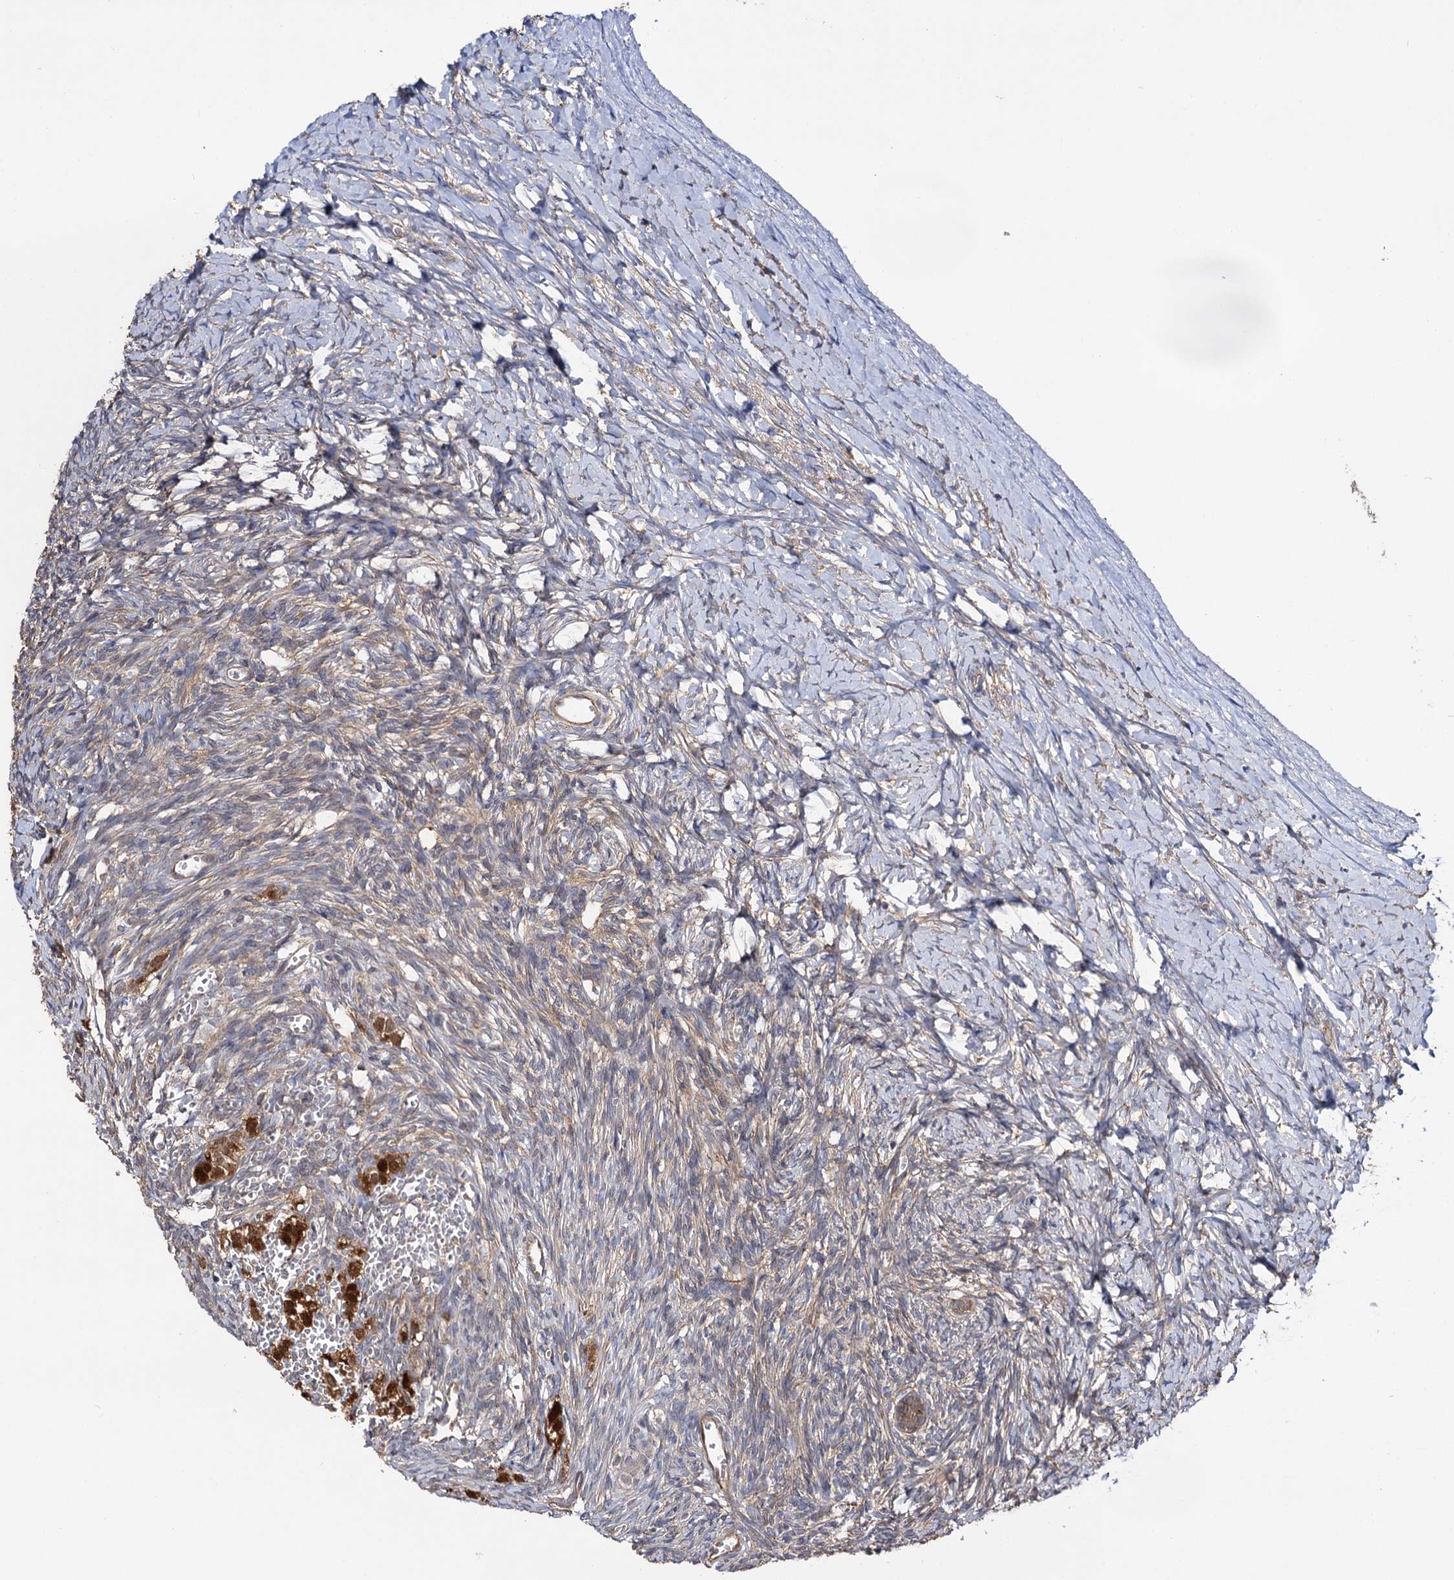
{"staining": {"intensity": "negative", "quantity": "none", "location": "none"}, "tissue": "ovary", "cell_type": "Ovarian stroma cells", "image_type": "normal", "snomed": [{"axis": "morphology", "description": "Normal tissue, NOS"}, {"axis": "morphology", "description": "Developmental malformation"}, {"axis": "topography", "description": "Ovary"}], "caption": "The micrograph demonstrates no staining of ovarian stroma cells in benign ovary. Nuclei are stained in blue.", "gene": "IDI1", "patient": {"sex": "female", "age": 39}}